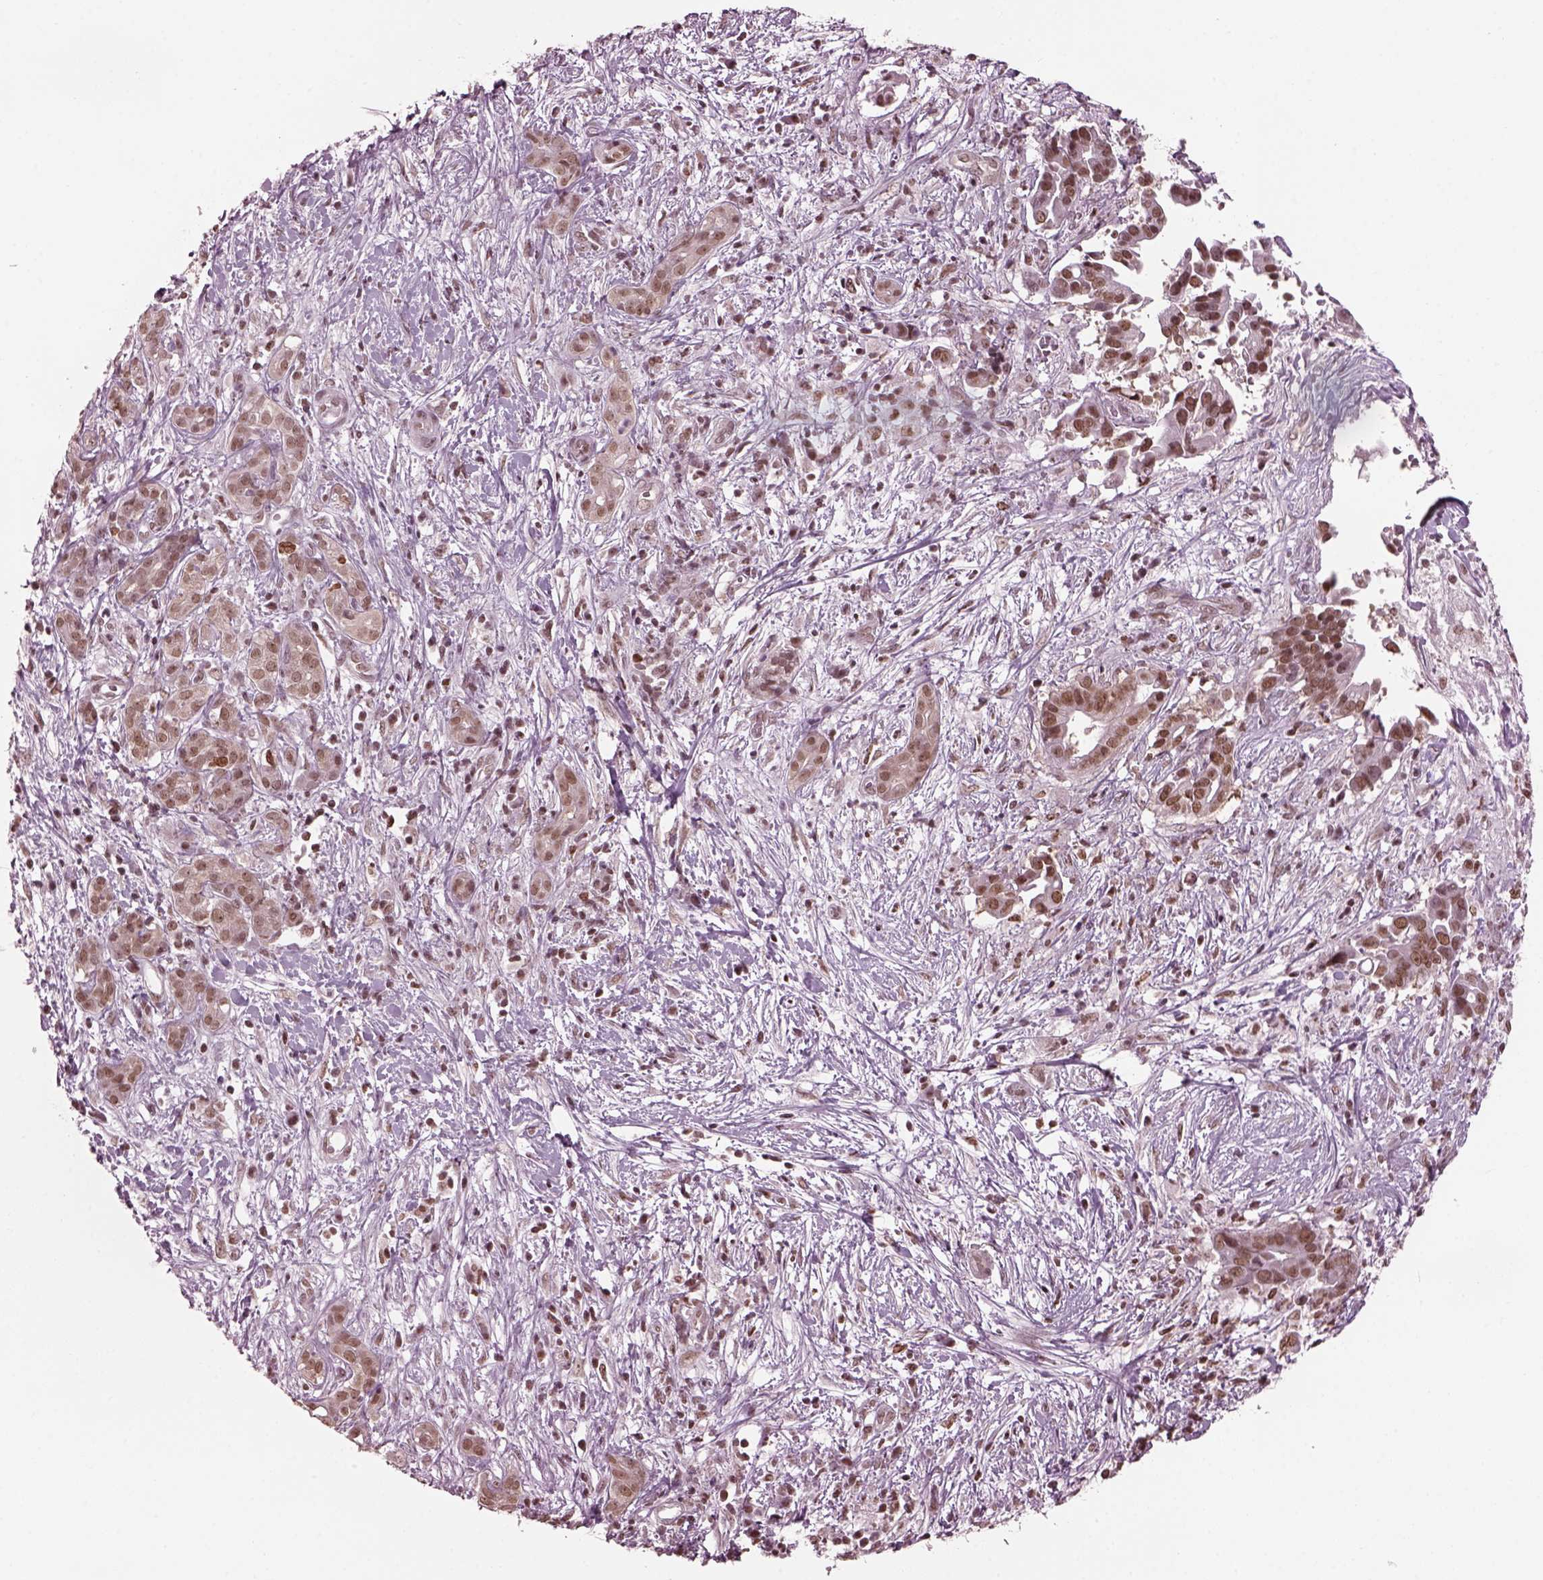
{"staining": {"intensity": "moderate", "quantity": ">75%", "location": "nuclear"}, "tissue": "pancreatic cancer", "cell_type": "Tumor cells", "image_type": "cancer", "snomed": [{"axis": "morphology", "description": "Adenocarcinoma, NOS"}, {"axis": "topography", "description": "Pancreas"}], "caption": "Pancreatic adenocarcinoma stained for a protein shows moderate nuclear positivity in tumor cells.", "gene": "RUVBL2", "patient": {"sex": "male", "age": 61}}